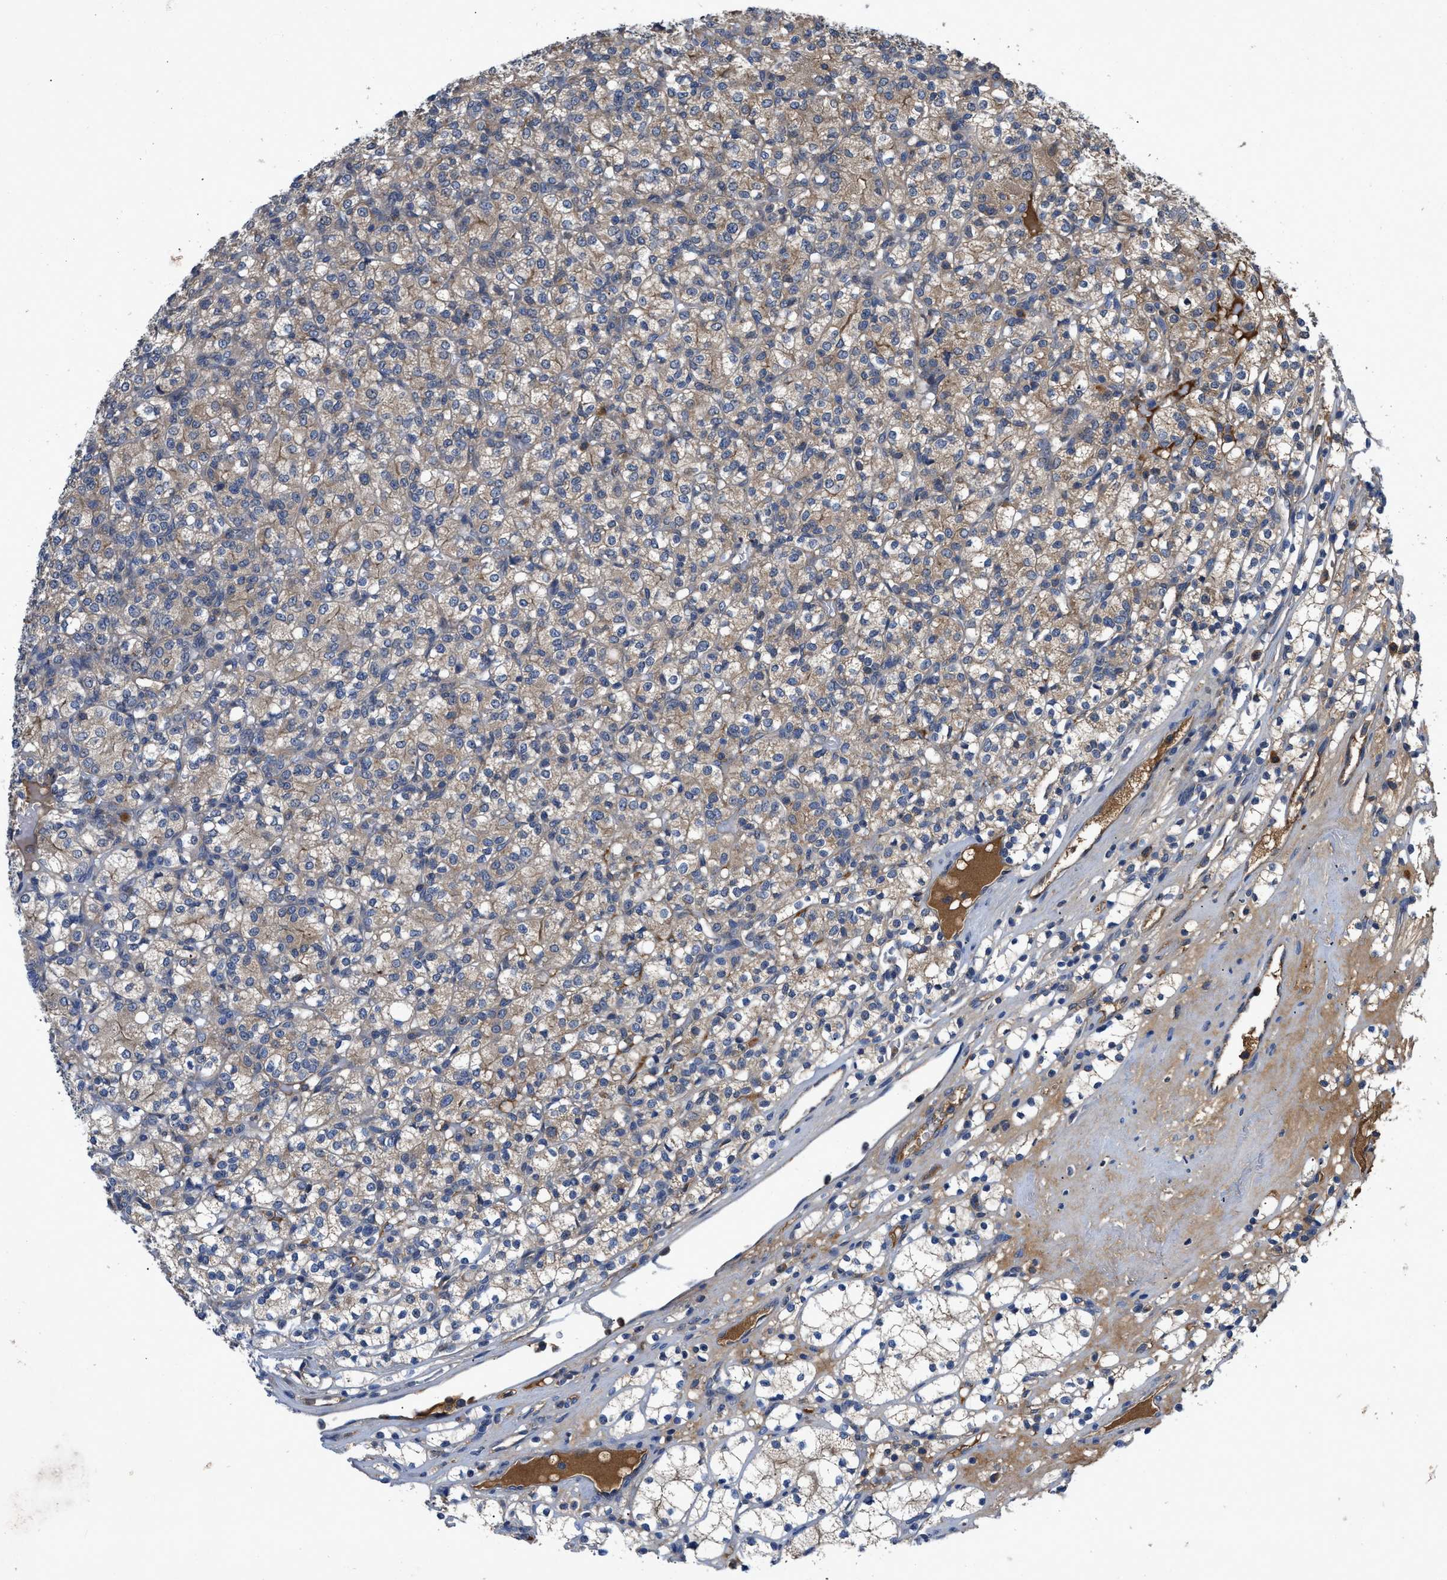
{"staining": {"intensity": "moderate", "quantity": ">75%", "location": "cytoplasmic/membranous"}, "tissue": "renal cancer", "cell_type": "Tumor cells", "image_type": "cancer", "snomed": [{"axis": "morphology", "description": "Adenocarcinoma, NOS"}, {"axis": "topography", "description": "Kidney"}], "caption": "Protein expression by immunohistochemistry shows moderate cytoplasmic/membranous staining in approximately >75% of tumor cells in renal cancer (adenocarcinoma).", "gene": "VPS4A", "patient": {"sex": "male", "age": 77}}